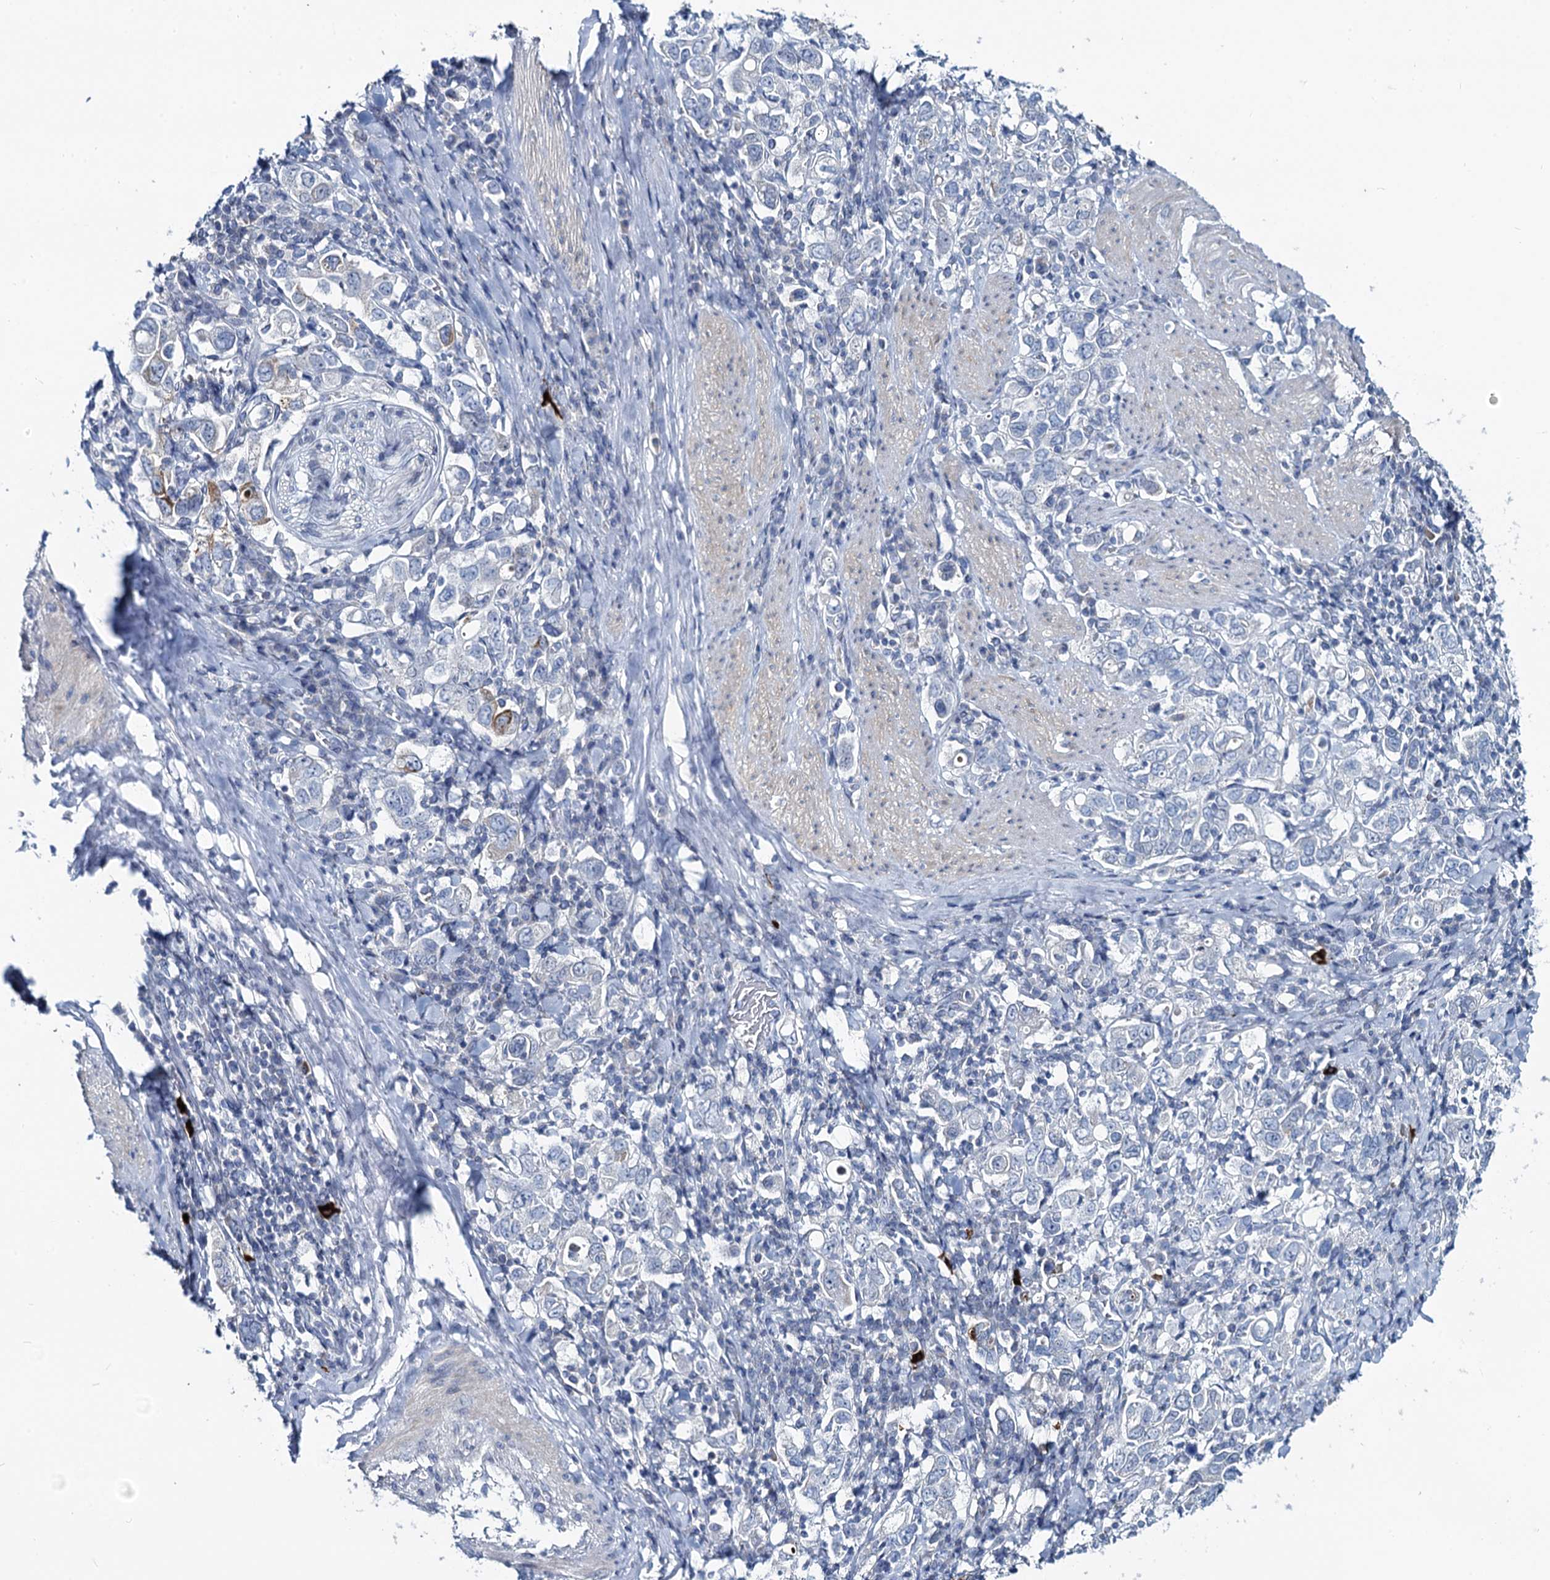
{"staining": {"intensity": "moderate", "quantity": "<25%", "location": "cytoplasmic/membranous"}, "tissue": "stomach cancer", "cell_type": "Tumor cells", "image_type": "cancer", "snomed": [{"axis": "morphology", "description": "Adenocarcinoma, NOS"}, {"axis": "topography", "description": "Stomach, upper"}], "caption": "Immunohistochemical staining of human stomach cancer exhibits low levels of moderate cytoplasmic/membranous expression in approximately <25% of tumor cells.", "gene": "TOX3", "patient": {"sex": "male", "age": 62}}